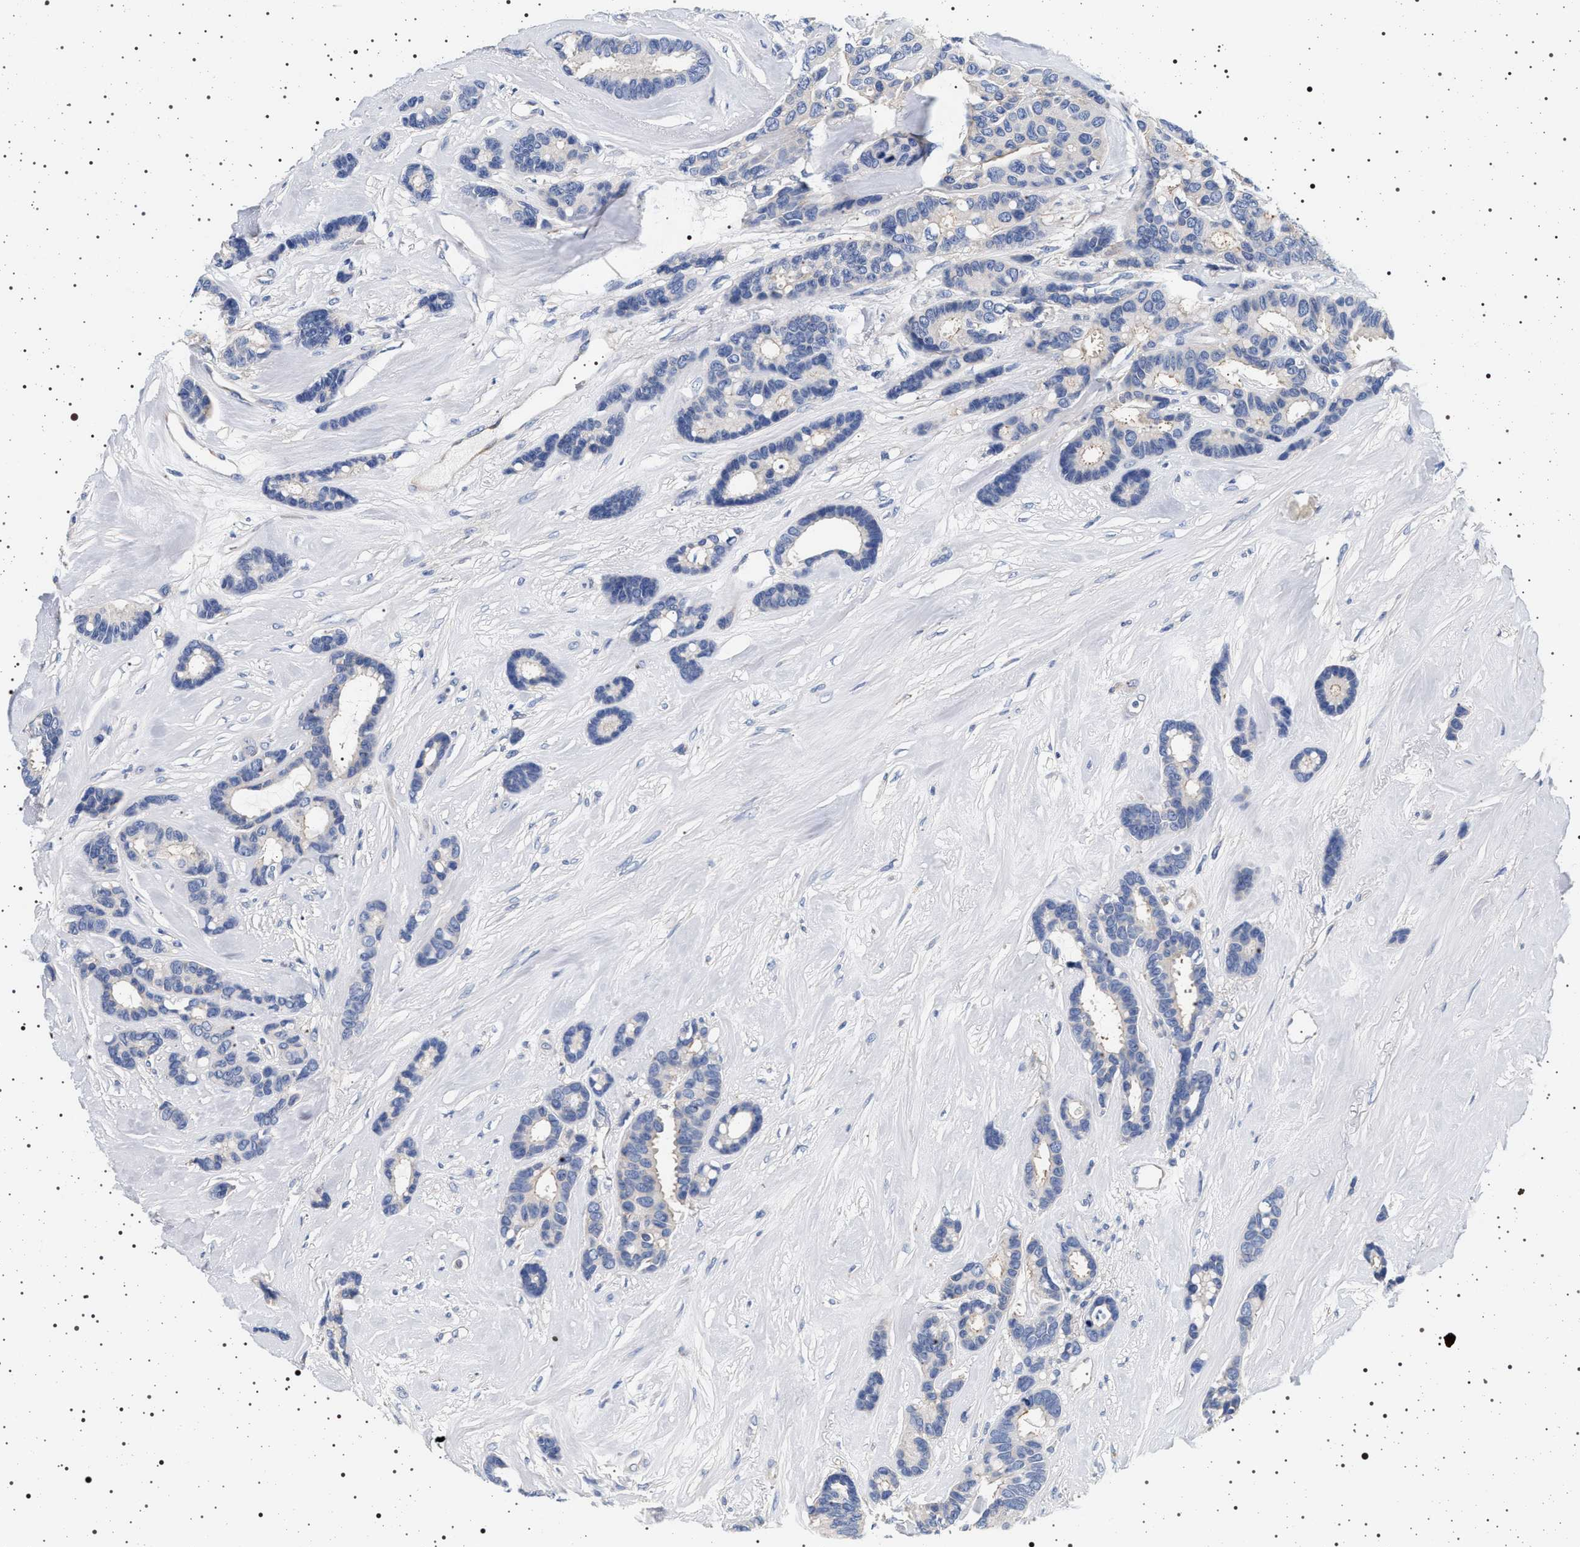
{"staining": {"intensity": "negative", "quantity": "none", "location": "none"}, "tissue": "breast cancer", "cell_type": "Tumor cells", "image_type": "cancer", "snomed": [{"axis": "morphology", "description": "Duct carcinoma"}, {"axis": "topography", "description": "Breast"}], "caption": "Tumor cells are negative for protein expression in human breast intraductal carcinoma.", "gene": "HSD17B1", "patient": {"sex": "female", "age": 87}}